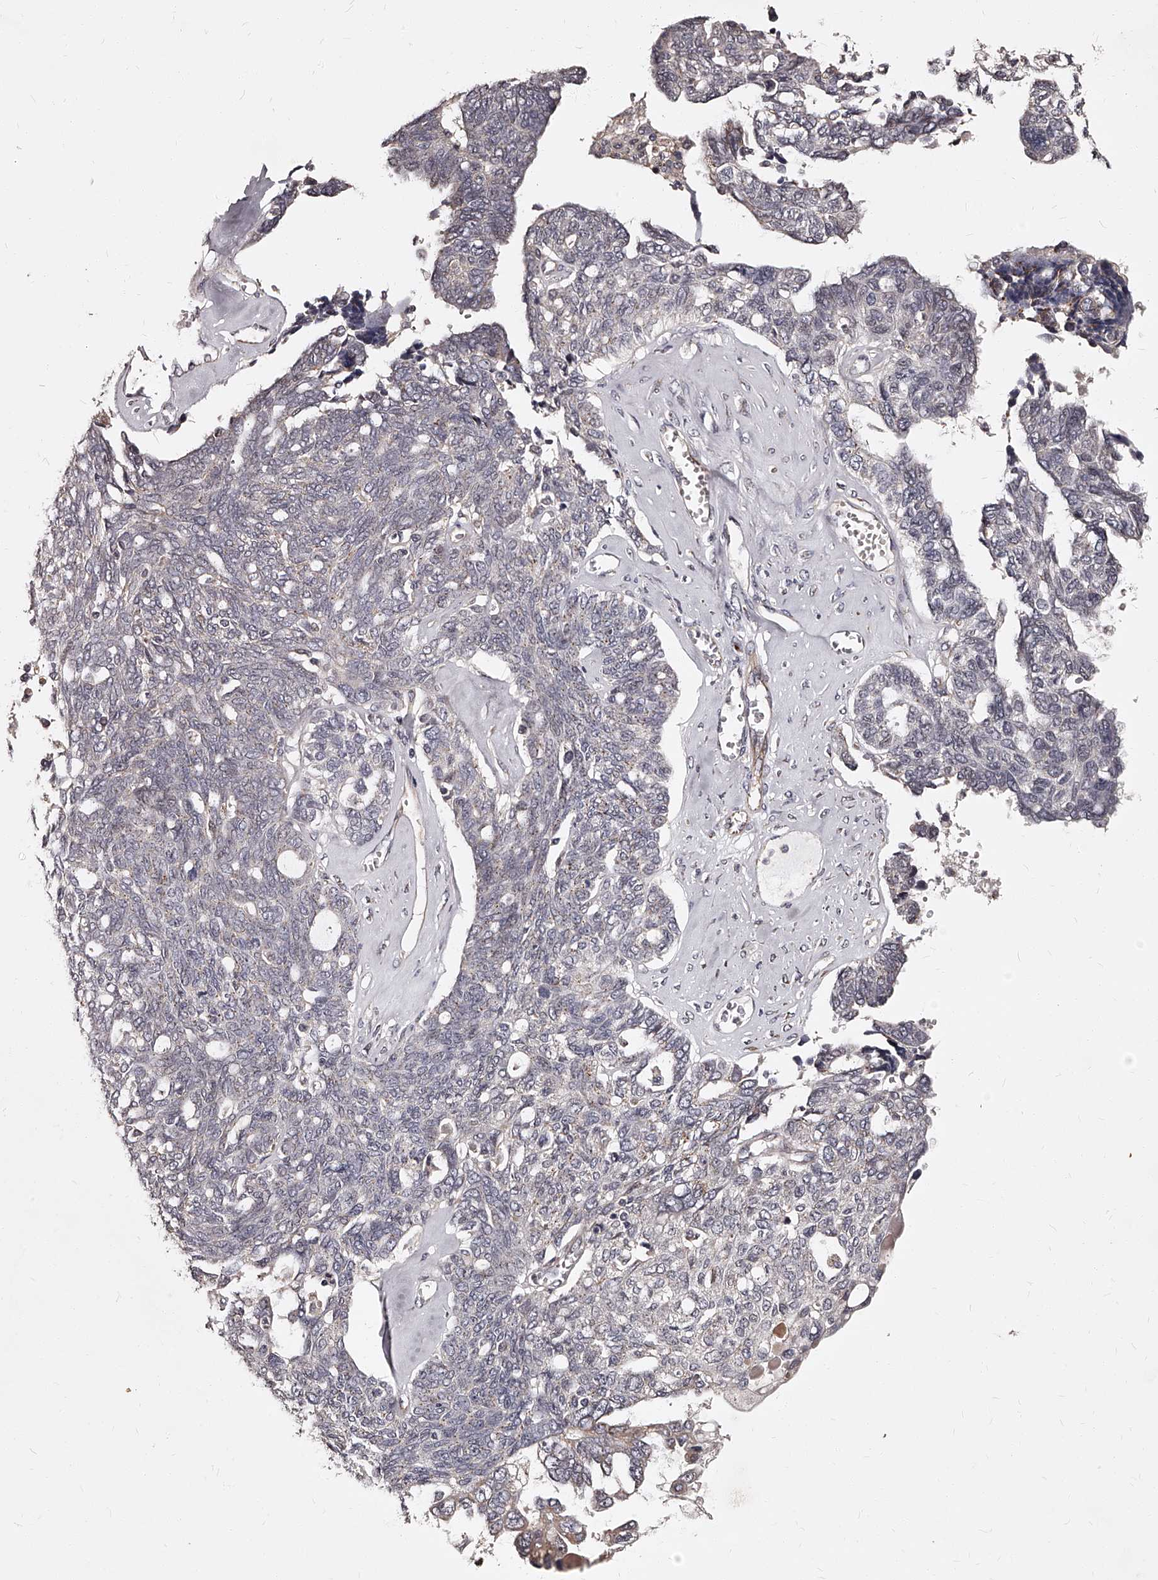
{"staining": {"intensity": "negative", "quantity": "none", "location": "none"}, "tissue": "ovarian cancer", "cell_type": "Tumor cells", "image_type": "cancer", "snomed": [{"axis": "morphology", "description": "Cystadenocarcinoma, serous, NOS"}, {"axis": "topography", "description": "Ovary"}], "caption": "Tumor cells show no significant staining in serous cystadenocarcinoma (ovarian).", "gene": "RSC1A1", "patient": {"sex": "female", "age": 79}}